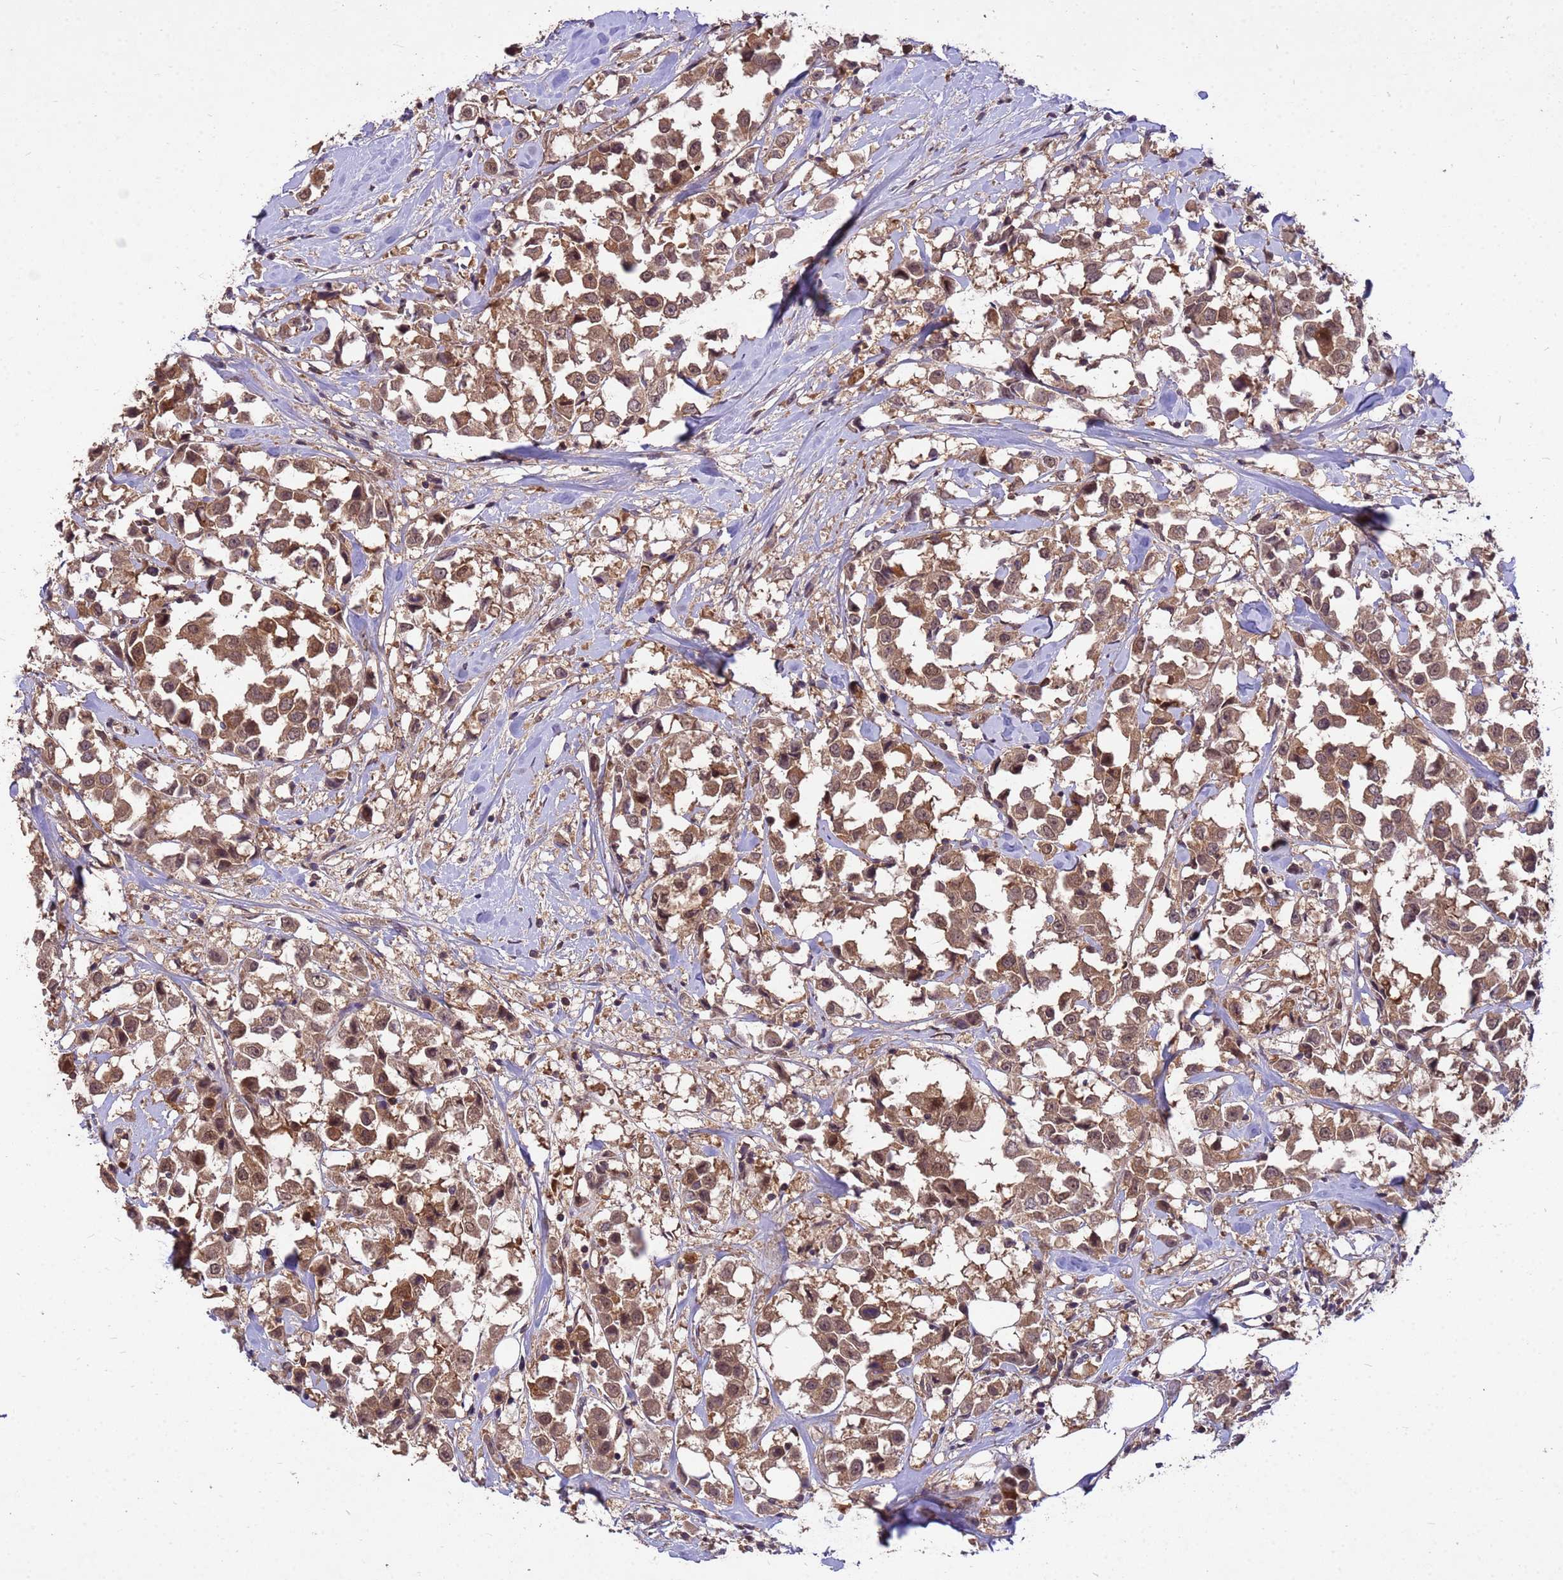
{"staining": {"intensity": "moderate", "quantity": ">75%", "location": "cytoplasmic/membranous"}, "tissue": "breast cancer", "cell_type": "Tumor cells", "image_type": "cancer", "snomed": [{"axis": "morphology", "description": "Duct carcinoma"}, {"axis": "topography", "description": "Breast"}], "caption": "This micrograph displays breast infiltrating ductal carcinoma stained with immunohistochemistry to label a protein in brown. The cytoplasmic/membranous of tumor cells show moderate positivity for the protein. Nuclei are counter-stained blue.", "gene": "PPP2CB", "patient": {"sex": "female", "age": 61}}